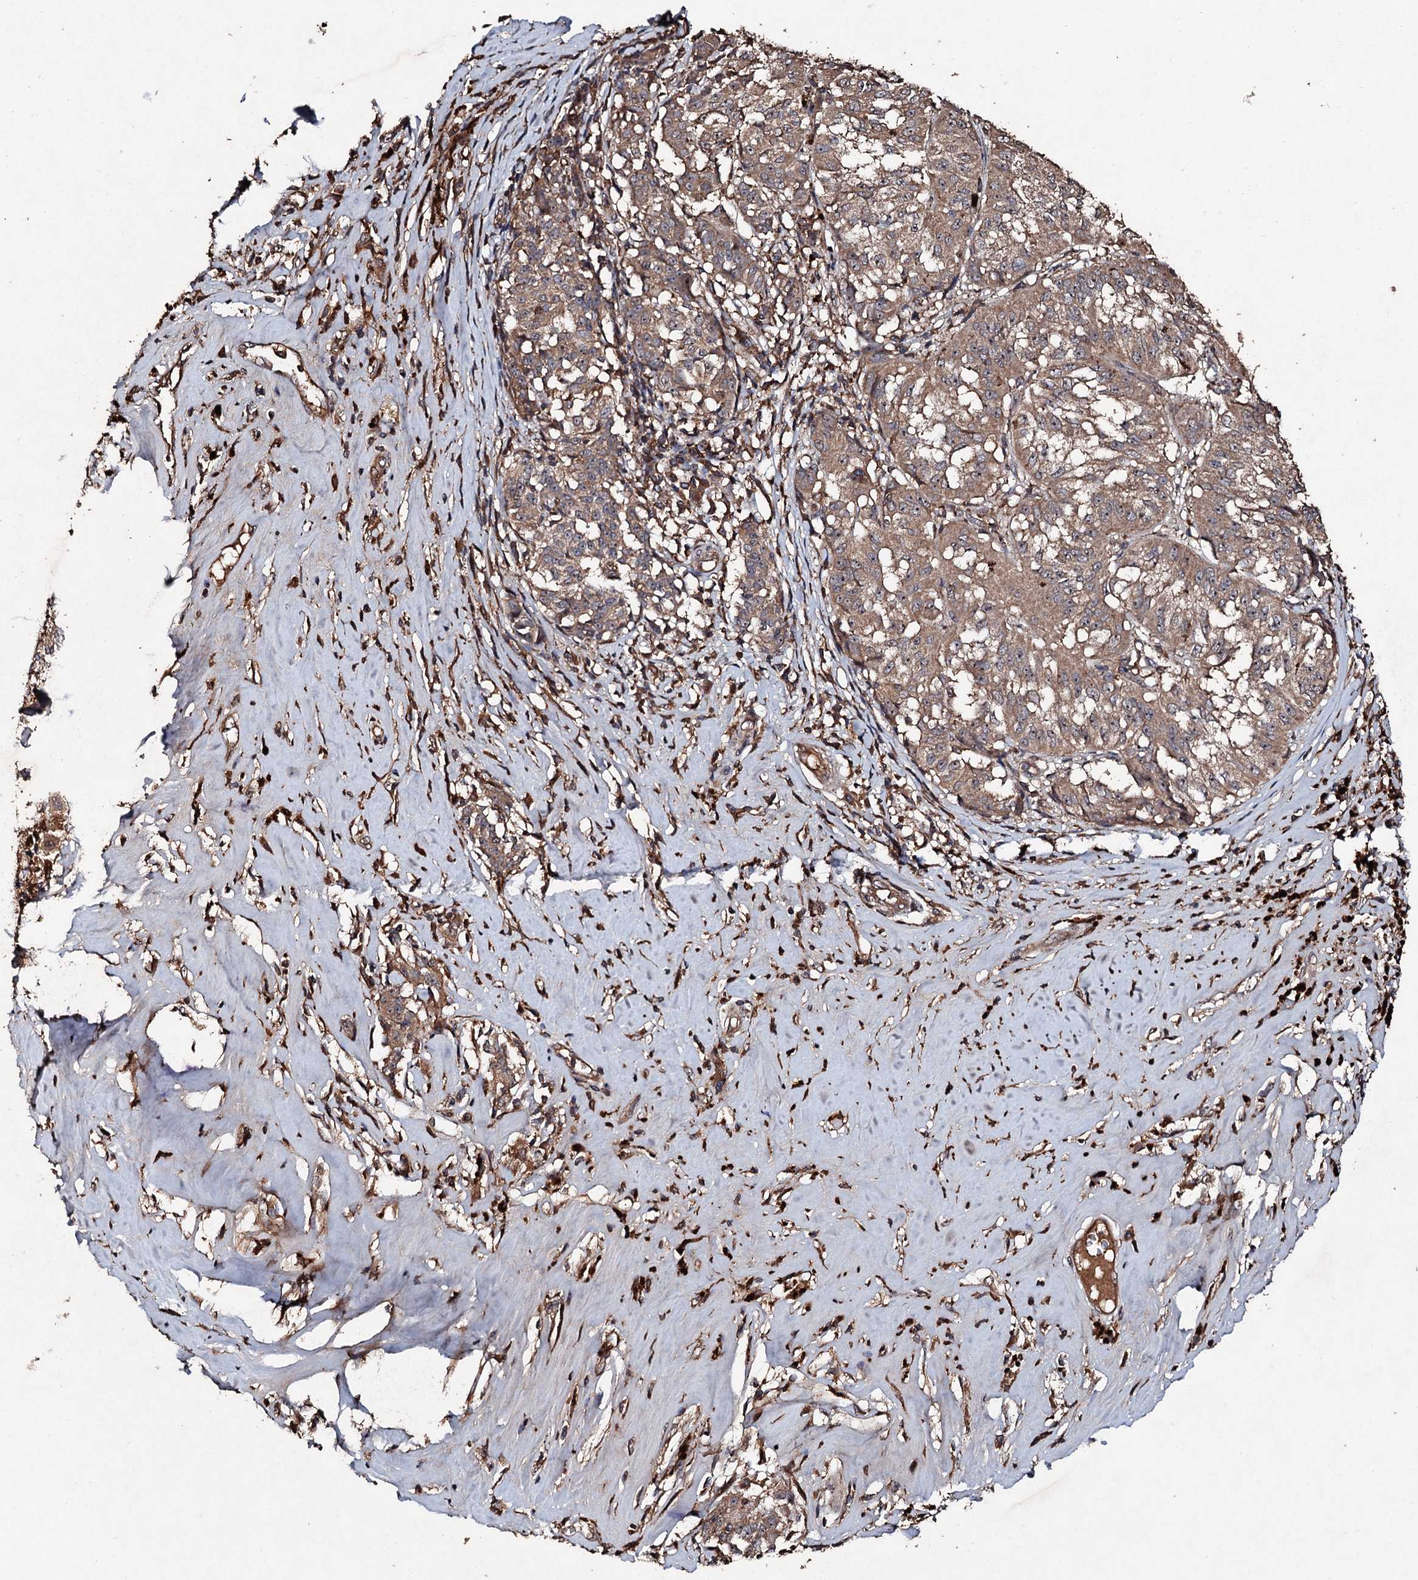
{"staining": {"intensity": "moderate", "quantity": ">75%", "location": "cytoplasmic/membranous"}, "tissue": "melanoma", "cell_type": "Tumor cells", "image_type": "cancer", "snomed": [{"axis": "morphology", "description": "Malignant melanoma, NOS"}, {"axis": "topography", "description": "Skin"}], "caption": "High-power microscopy captured an immunohistochemistry image of melanoma, revealing moderate cytoplasmic/membranous positivity in approximately >75% of tumor cells. (IHC, brightfield microscopy, high magnification).", "gene": "KERA", "patient": {"sex": "female", "age": 72}}